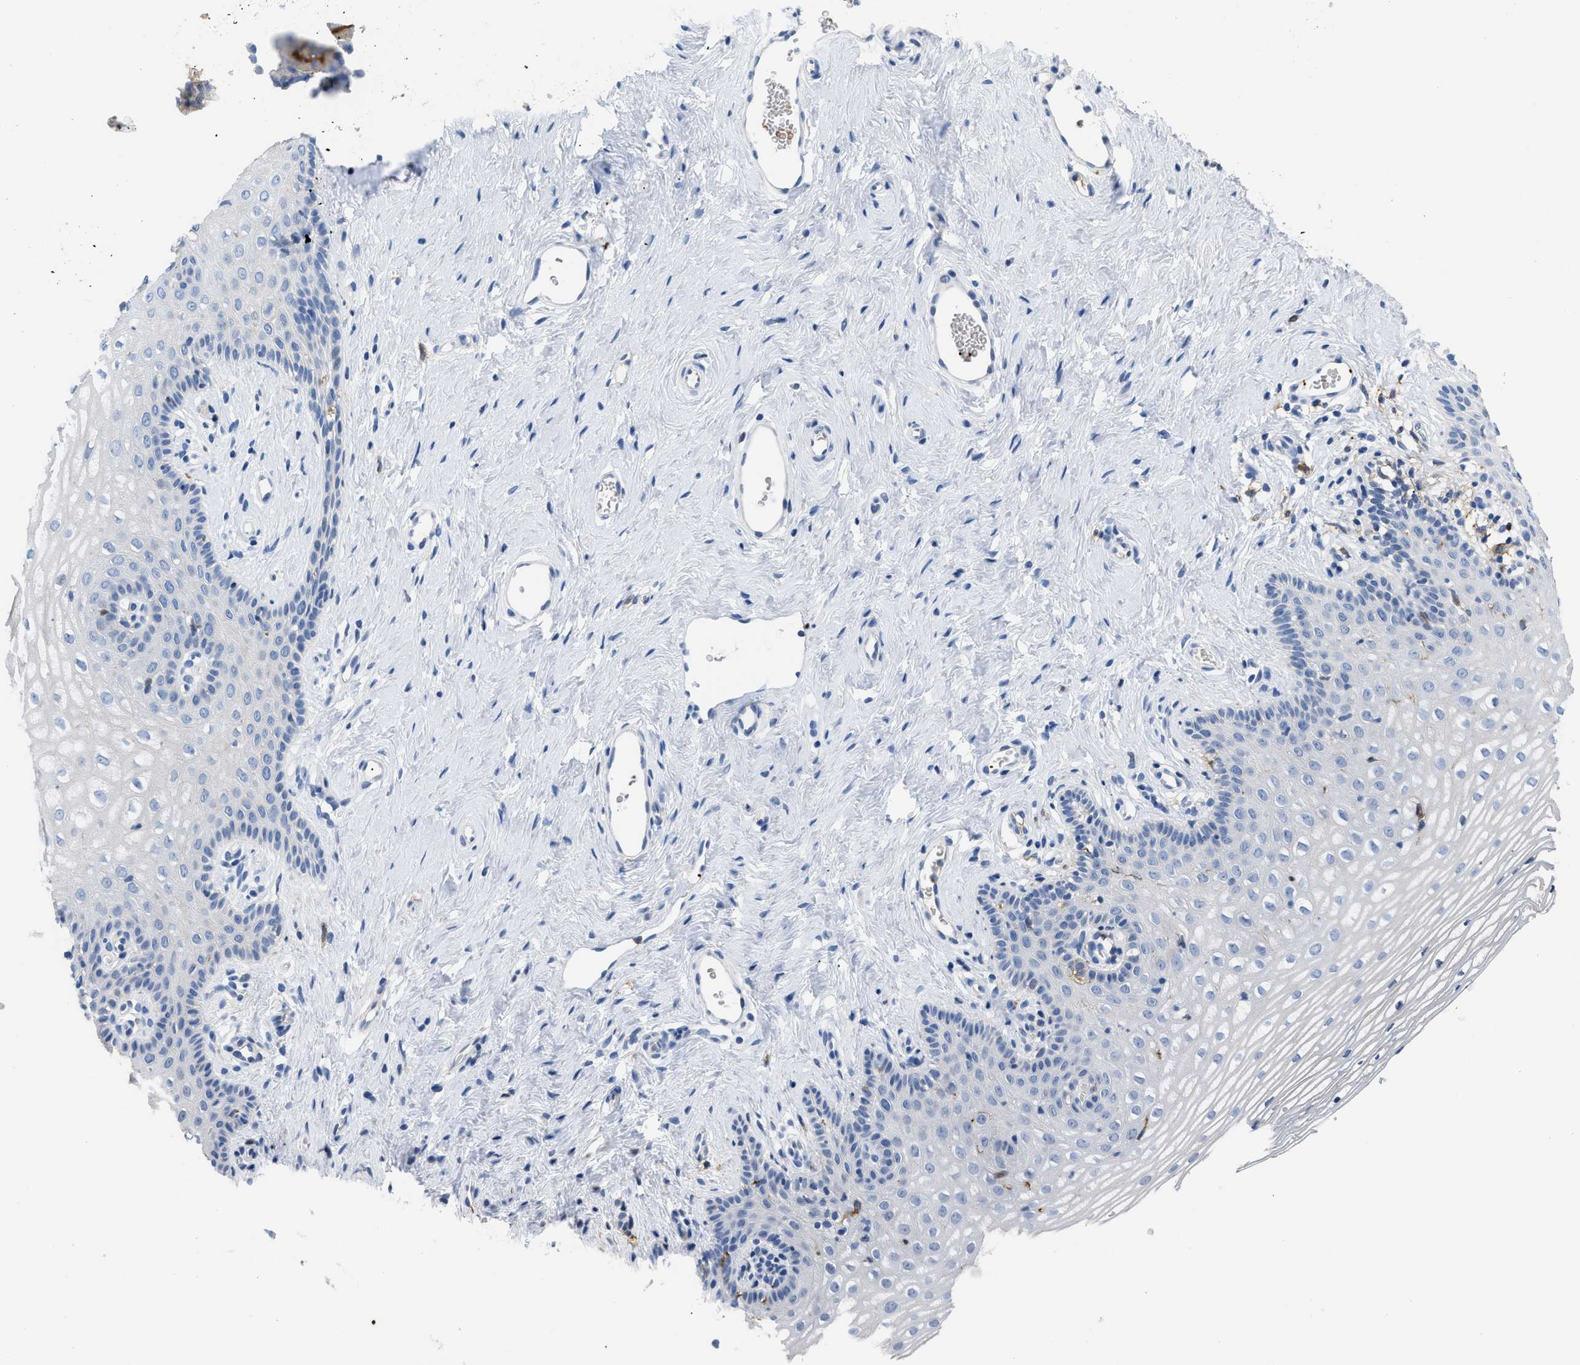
{"staining": {"intensity": "negative", "quantity": "none", "location": "none"}, "tissue": "vagina", "cell_type": "Squamous epithelial cells", "image_type": "normal", "snomed": [{"axis": "morphology", "description": "Normal tissue, NOS"}, {"axis": "topography", "description": "Vagina"}], "caption": "Vagina was stained to show a protein in brown. There is no significant positivity in squamous epithelial cells. Brightfield microscopy of immunohistochemistry (IHC) stained with DAB (3,3'-diaminobenzidine) (brown) and hematoxylin (blue), captured at high magnification.", "gene": "FGF18", "patient": {"sex": "female", "age": 32}}